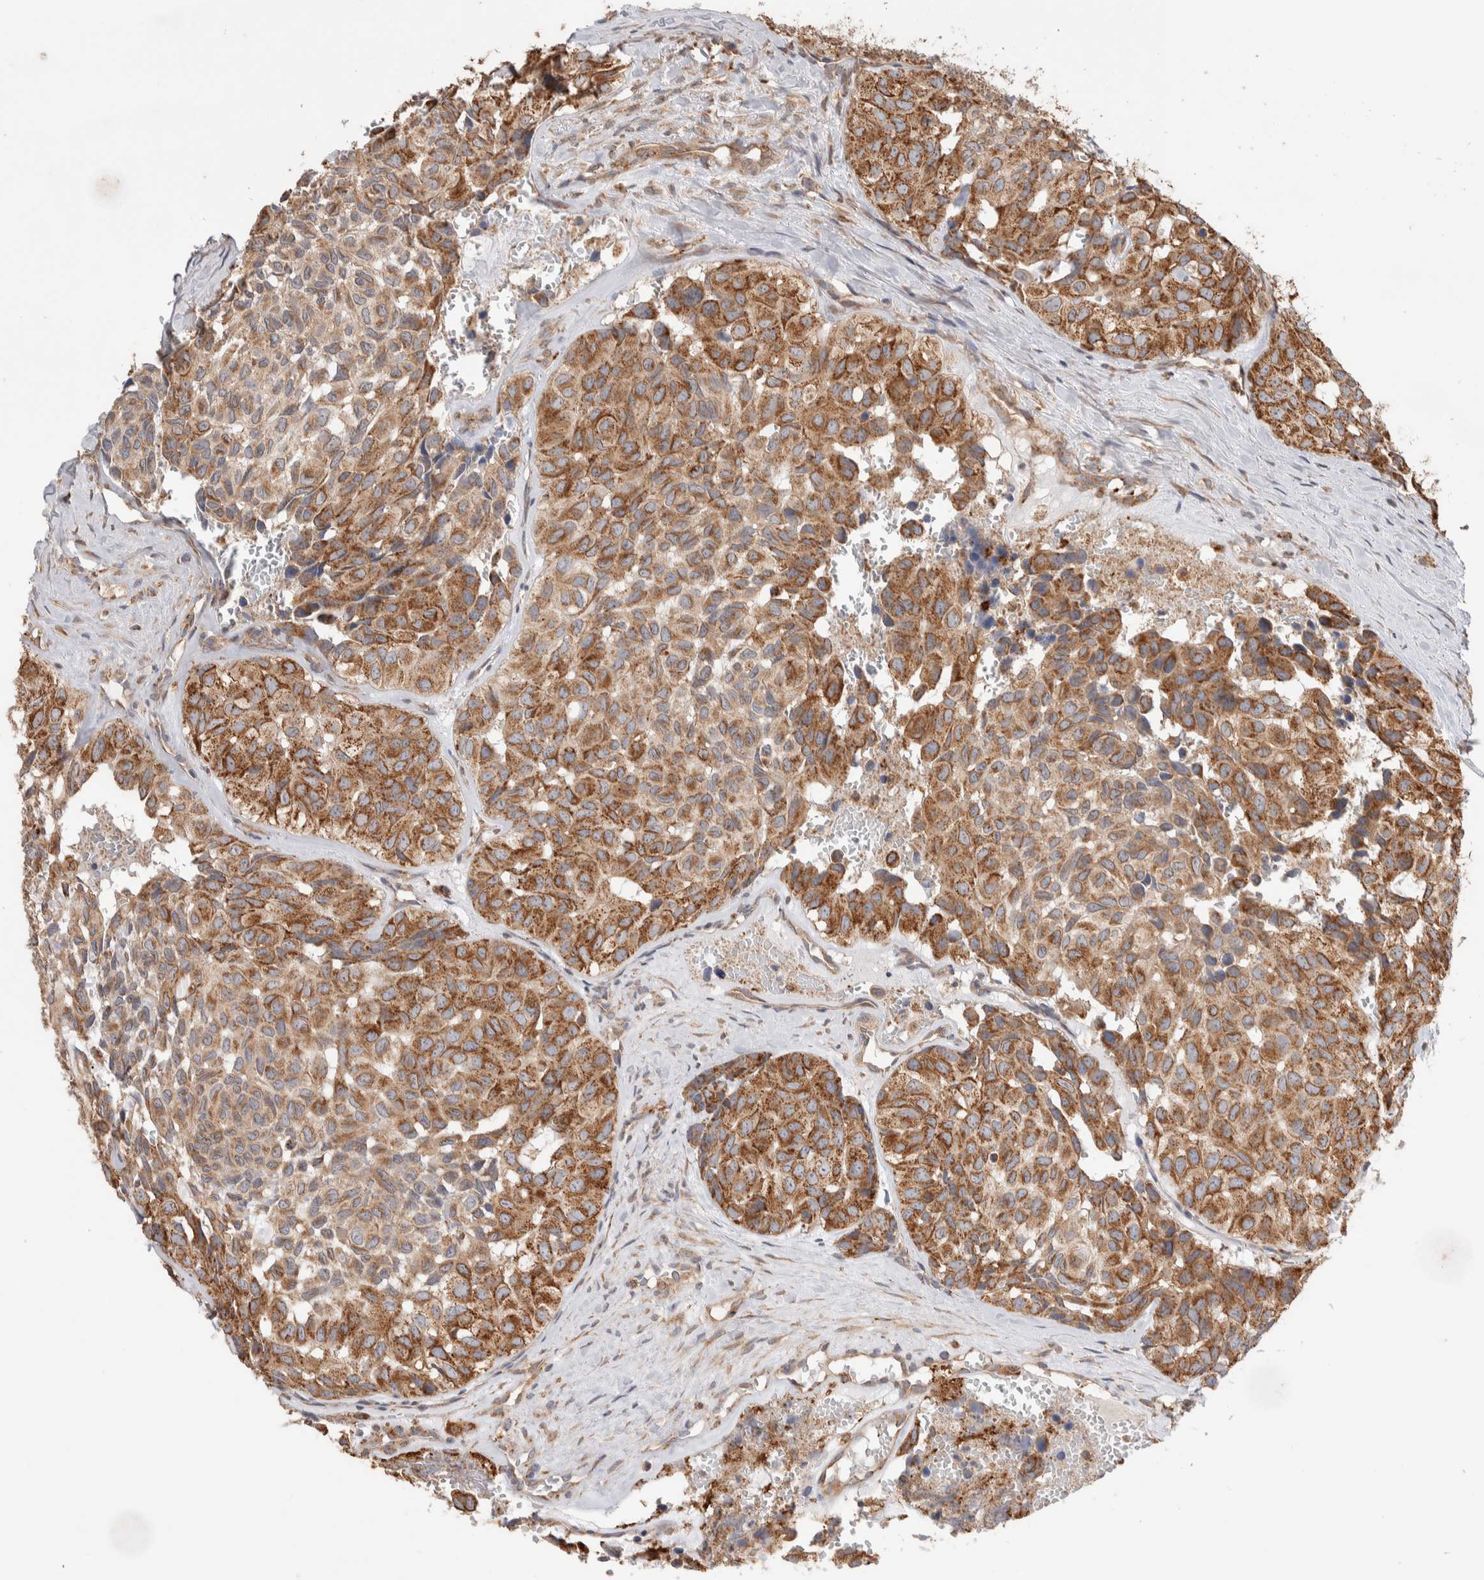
{"staining": {"intensity": "moderate", "quantity": ">75%", "location": "cytoplasmic/membranous"}, "tissue": "head and neck cancer", "cell_type": "Tumor cells", "image_type": "cancer", "snomed": [{"axis": "morphology", "description": "Adenocarcinoma, NOS"}, {"axis": "topography", "description": "Salivary gland, NOS"}, {"axis": "topography", "description": "Head-Neck"}], "caption": "IHC (DAB) staining of human head and neck adenocarcinoma demonstrates moderate cytoplasmic/membranous protein expression in about >75% of tumor cells.", "gene": "DEPTOR", "patient": {"sex": "female", "age": 76}}